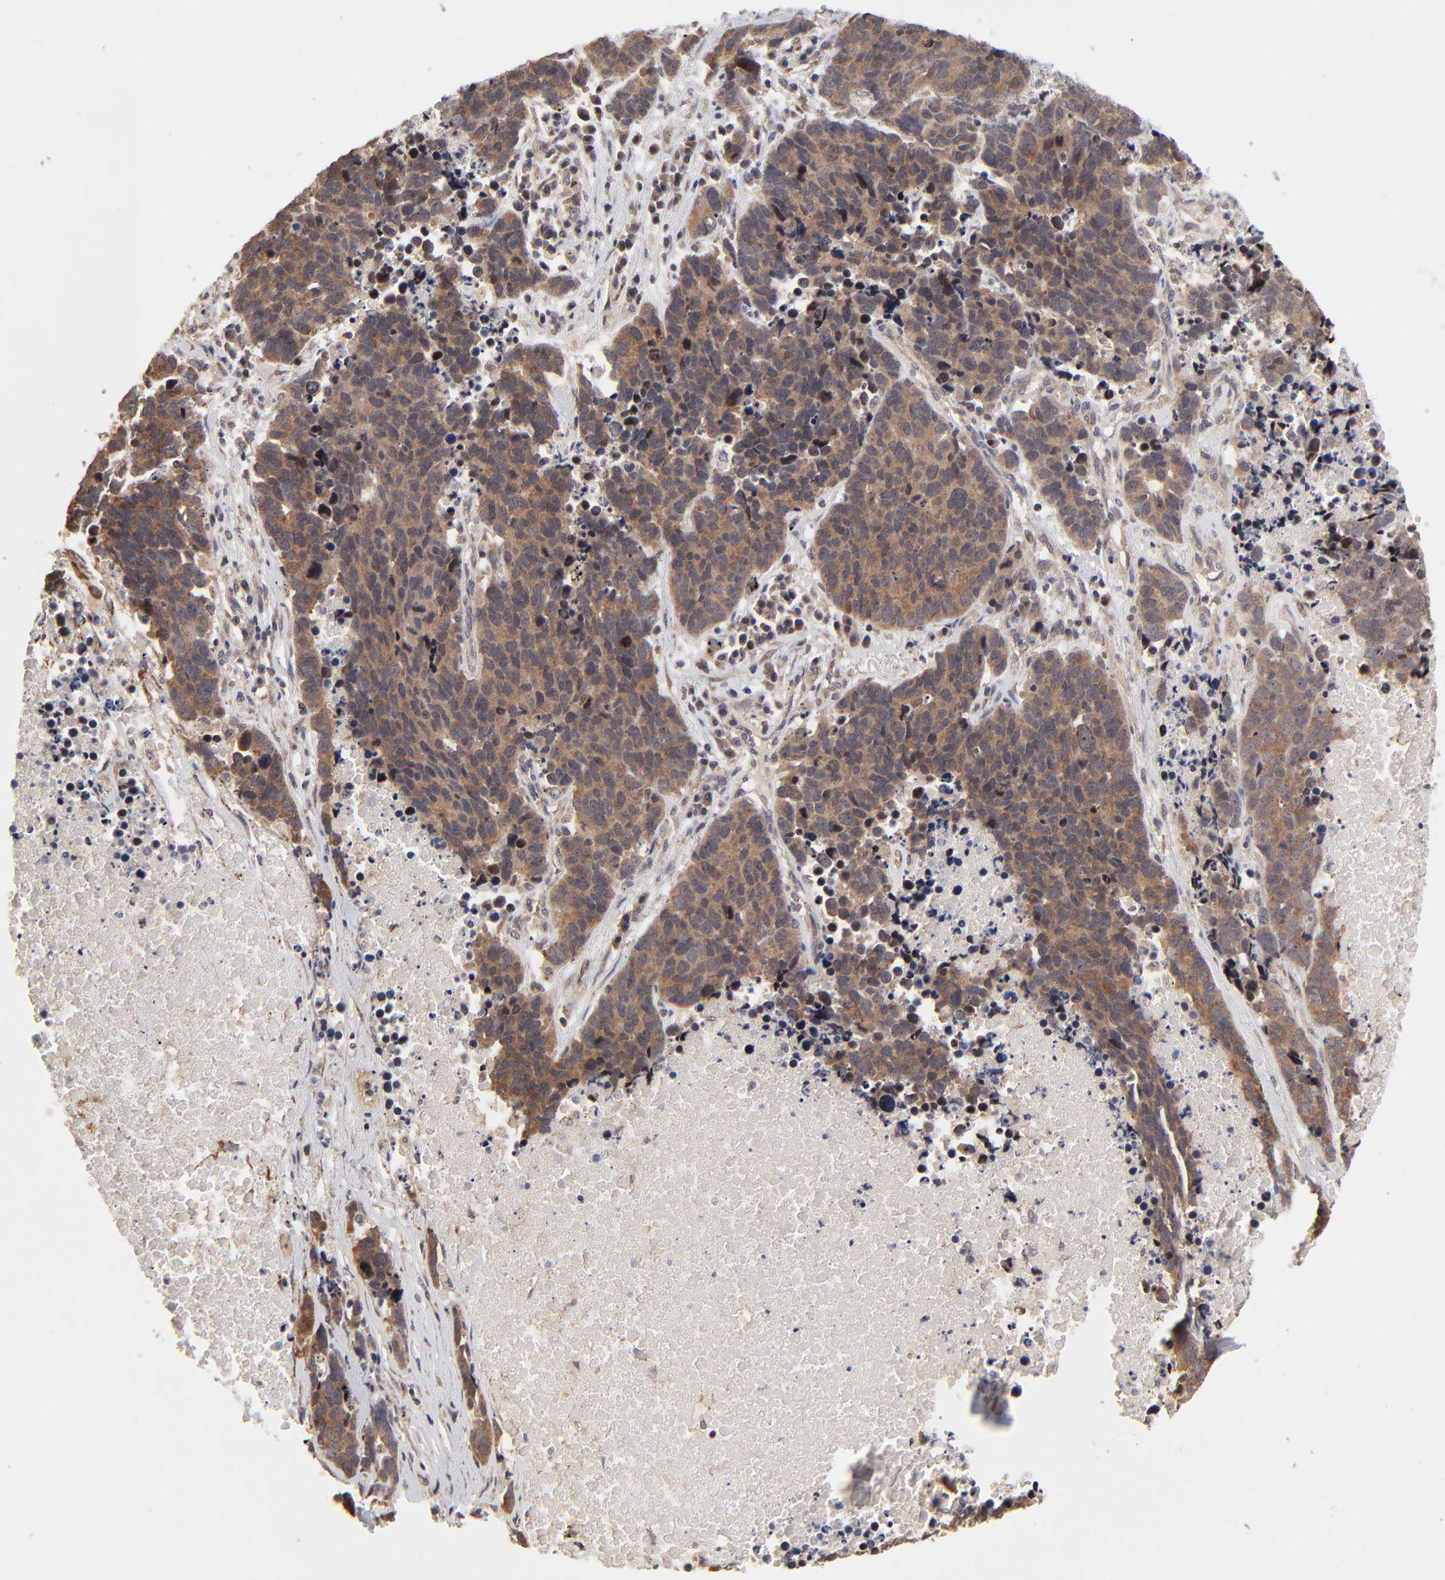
{"staining": {"intensity": "moderate", "quantity": ">75%", "location": "cytoplasmic/membranous"}, "tissue": "lung cancer", "cell_type": "Tumor cells", "image_type": "cancer", "snomed": [{"axis": "morphology", "description": "Carcinoid, malignant, NOS"}, {"axis": "topography", "description": "Lung"}], "caption": "DAB (3,3'-diaminobenzidine) immunohistochemical staining of malignant carcinoid (lung) reveals moderate cytoplasmic/membranous protein expression in approximately >75% of tumor cells. (Brightfield microscopy of DAB IHC at high magnification).", "gene": "FRMD8", "patient": {"sex": "male", "age": 60}}